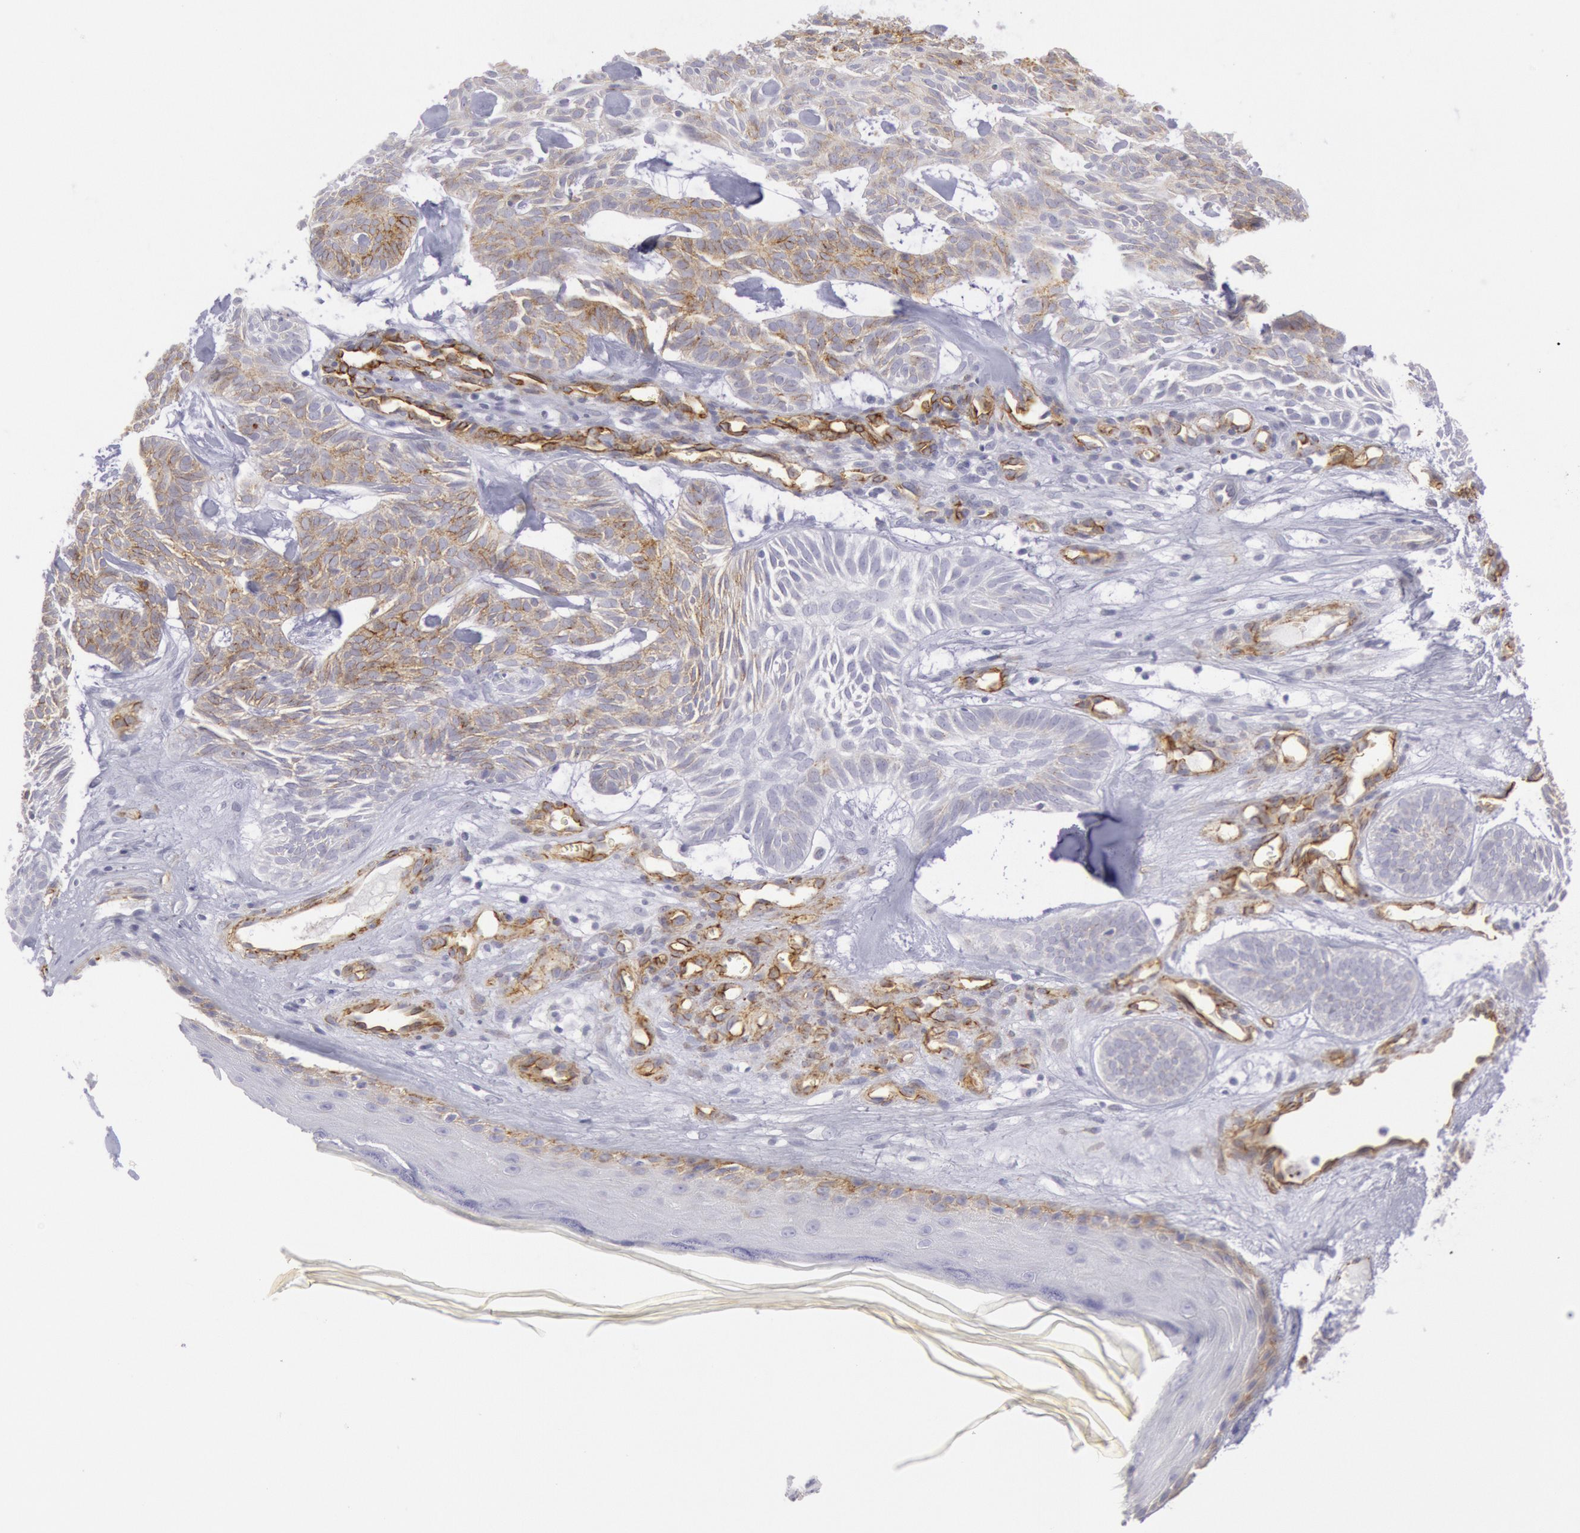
{"staining": {"intensity": "weak", "quantity": "25%-75%", "location": "cytoplasmic/membranous"}, "tissue": "skin cancer", "cell_type": "Tumor cells", "image_type": "cancer", "snomed": [{"axis": "morphology", "description": "Basal cell carcinoma"}, {"axis": "topography", "description": "Skin"}], "caption": "An image of human skin basal cell carcinoma stained for a protein exhibits weak cytoplasmic/membranous brown staining in tumor cells.", "gene": "CDH13", "patient": {"sex": "male", "age": 75}}